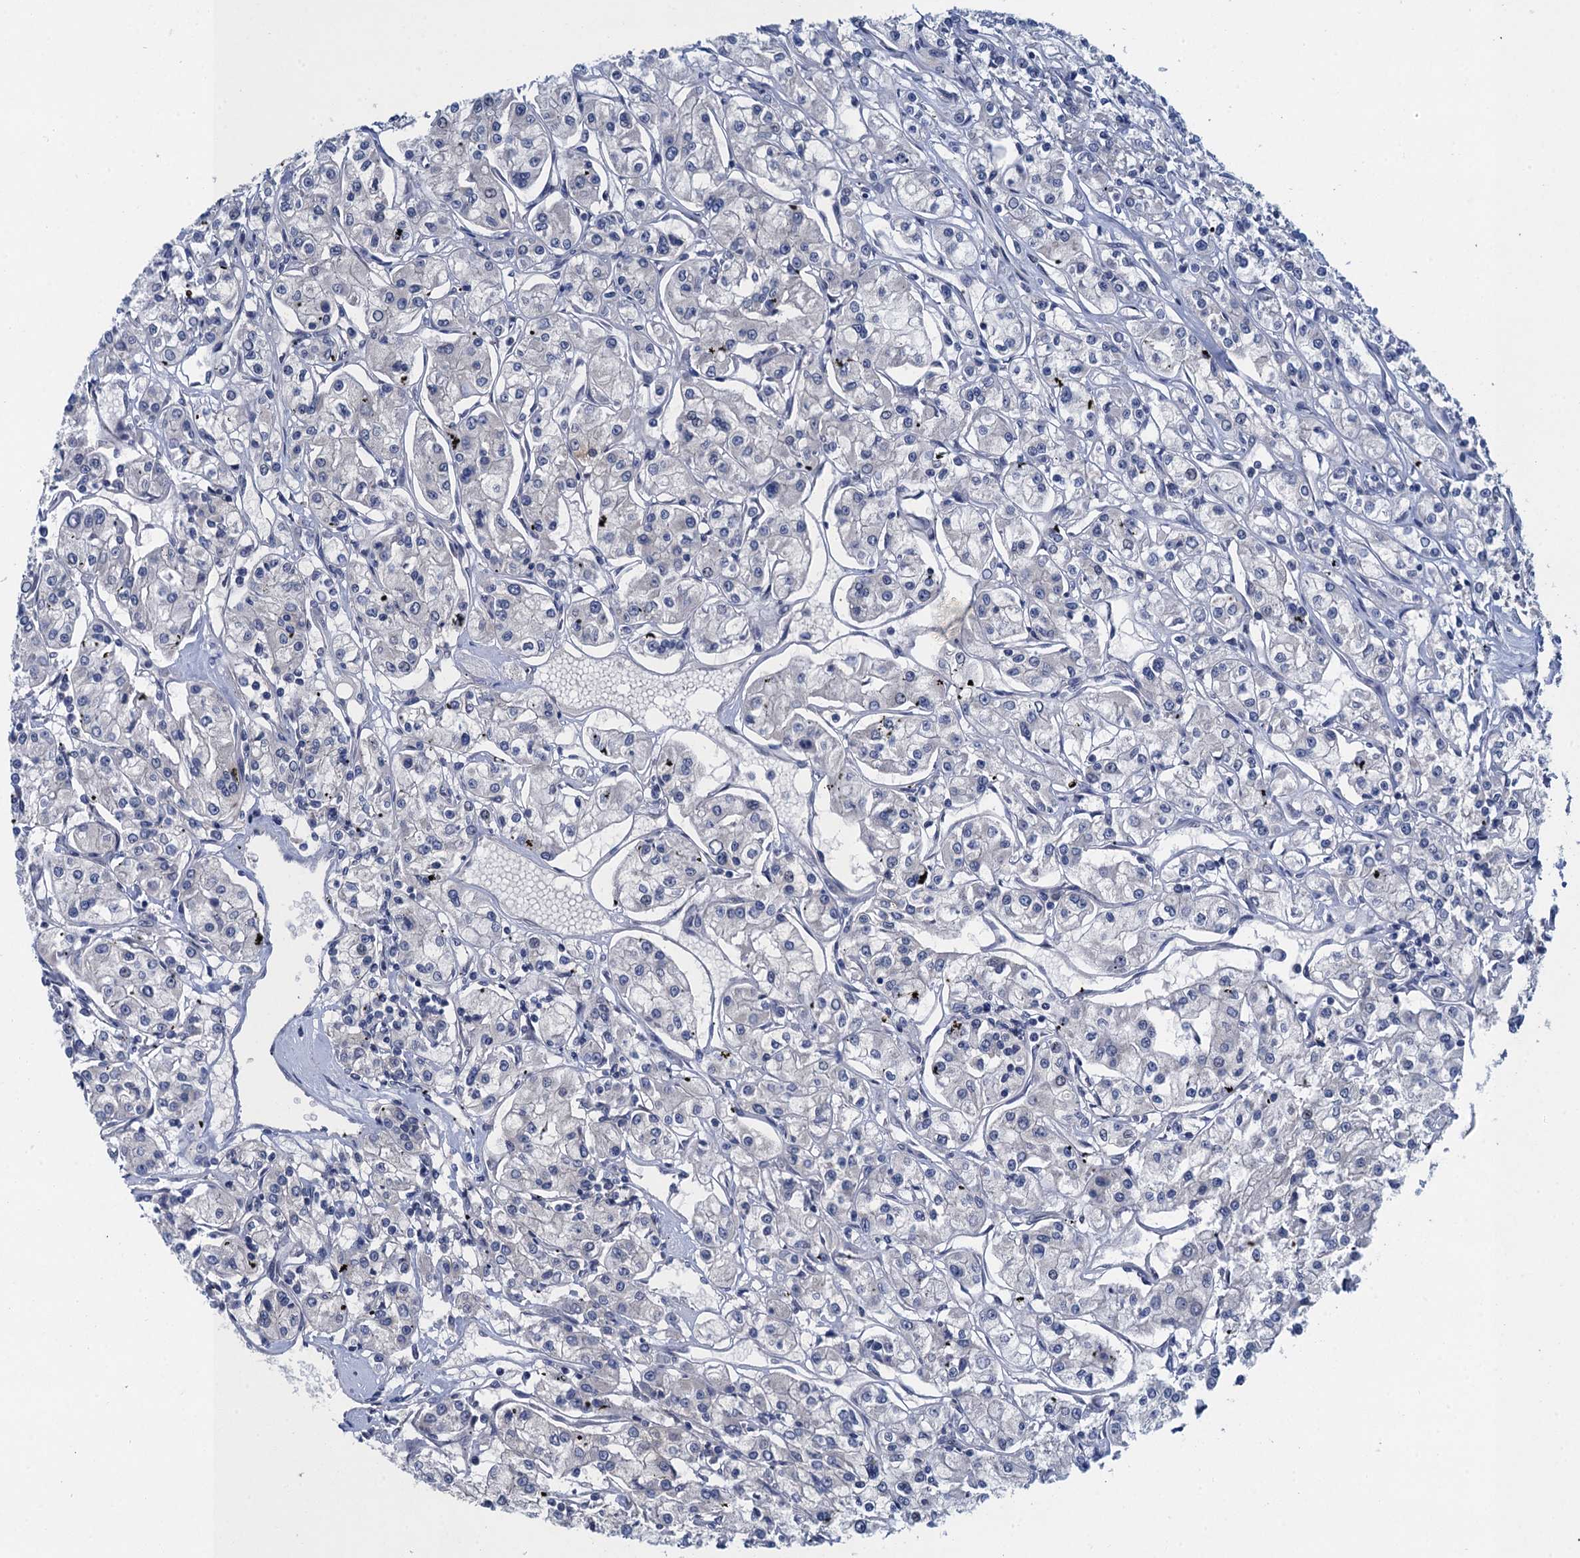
{"staining": {"intensity": "negative", "quantity": "none", "location": "none"}, "tissue": "renal cancer", "cell_type": "Tumor cells", "image_type": "cancer", "snomed": [{"axis": "morphology", "description": "Adenocarcinoma, NOS"}, {"axis": "topography", "description": "Kidney"}], "caption": "Immunohistochemical staining of human renal adenocarcinoma demonstrates no significant staining in tumor cells.", "gene": "MRFAP1", "patient": {"sex": "female", "age": 59}}